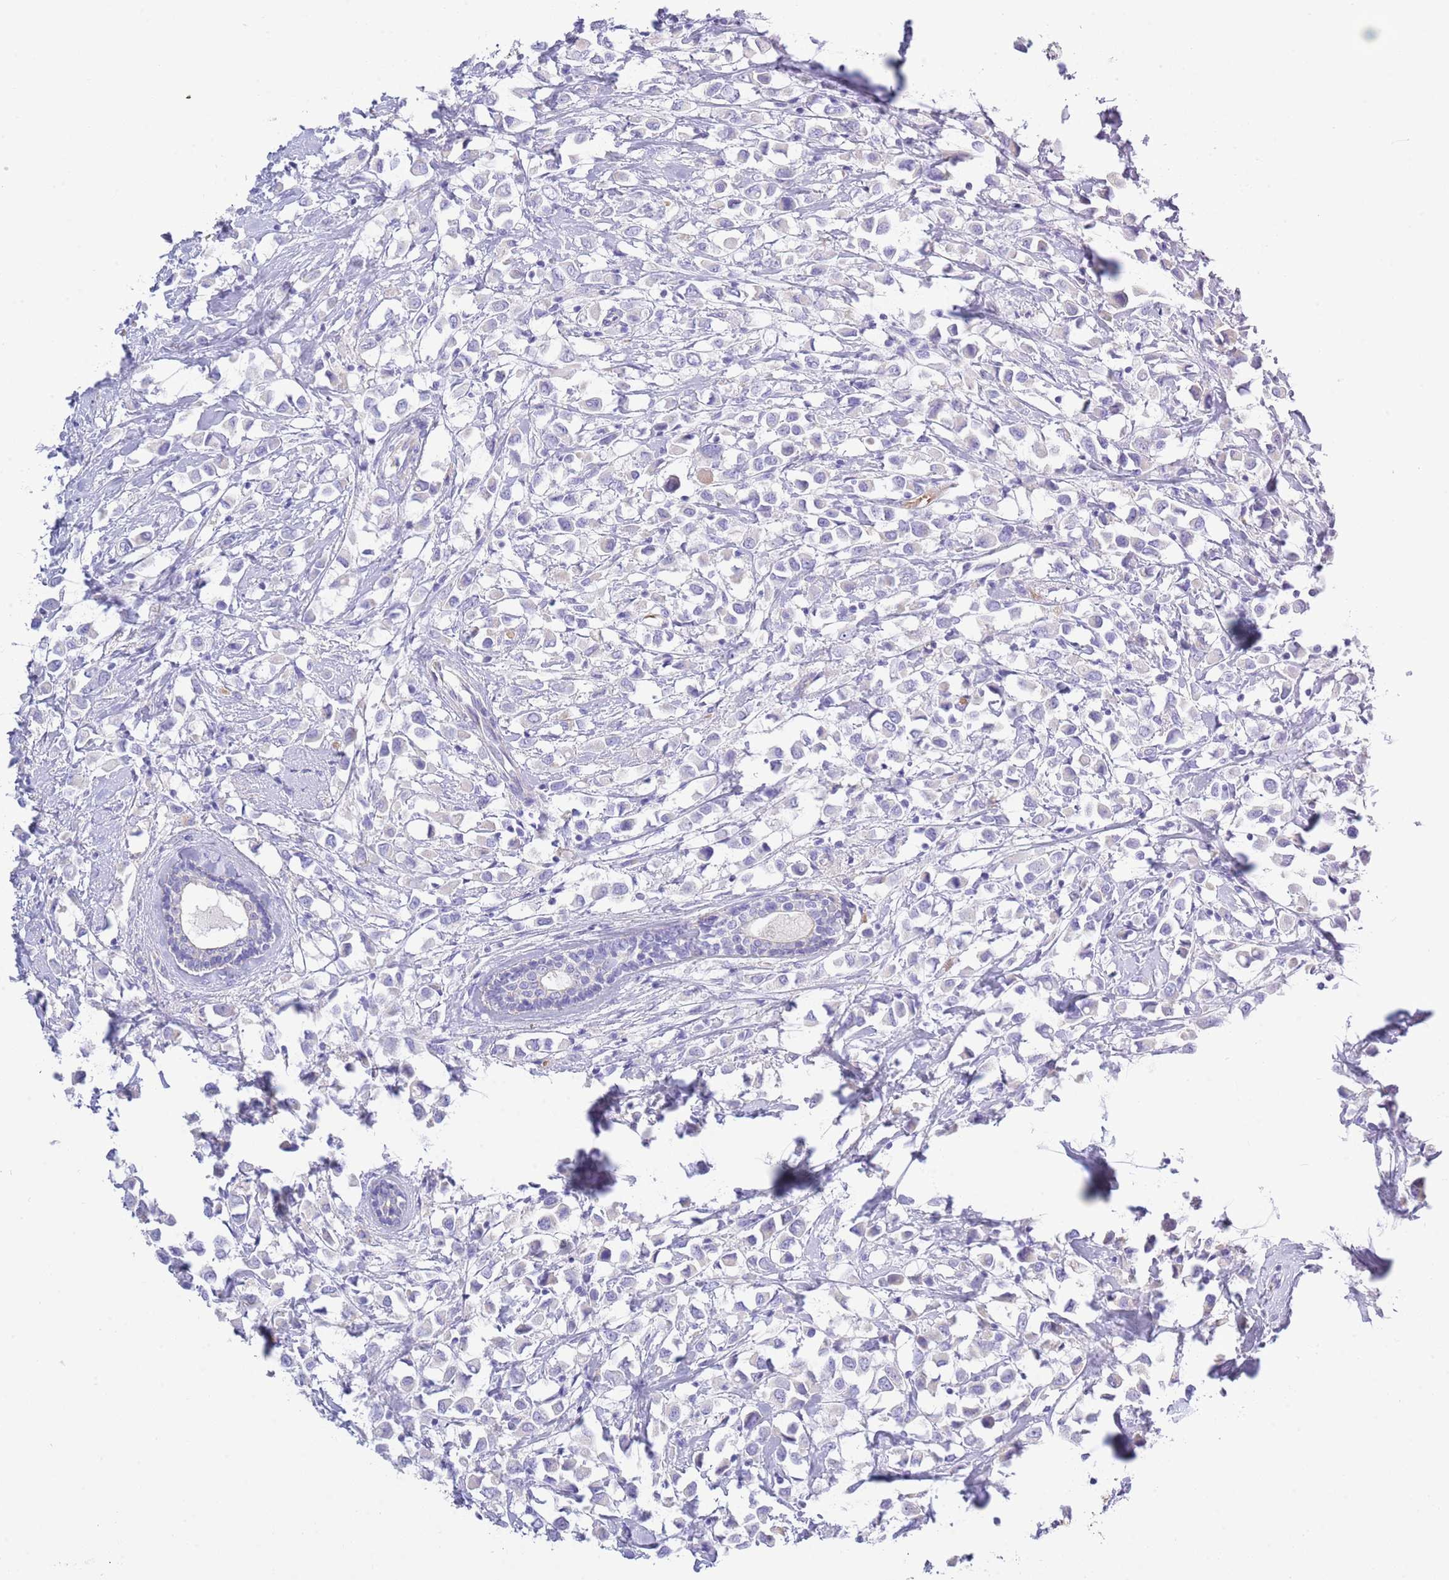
{"staining": {"intensity": "negative", "quantity": "none", "location": "none"}, "tissue": "breast cancer", "cell_type": "Tumor cells", "image_type": "cancer", "snomed": [{"axis": "morphology", "description": "Duct carcinoma"}, {"axis": "topography", "description": "Breast"}], "caption": "High magnification brightfield microscopy of infiltrating ductal carcinoma (breast) stained with DAB (brown) and counterstained with hematoxylin (blue): tumor cells show no significant positivity. Nuclei are stained in blue.", "gene": "ACR", "patient": {"sex": "female", "age": 61}}